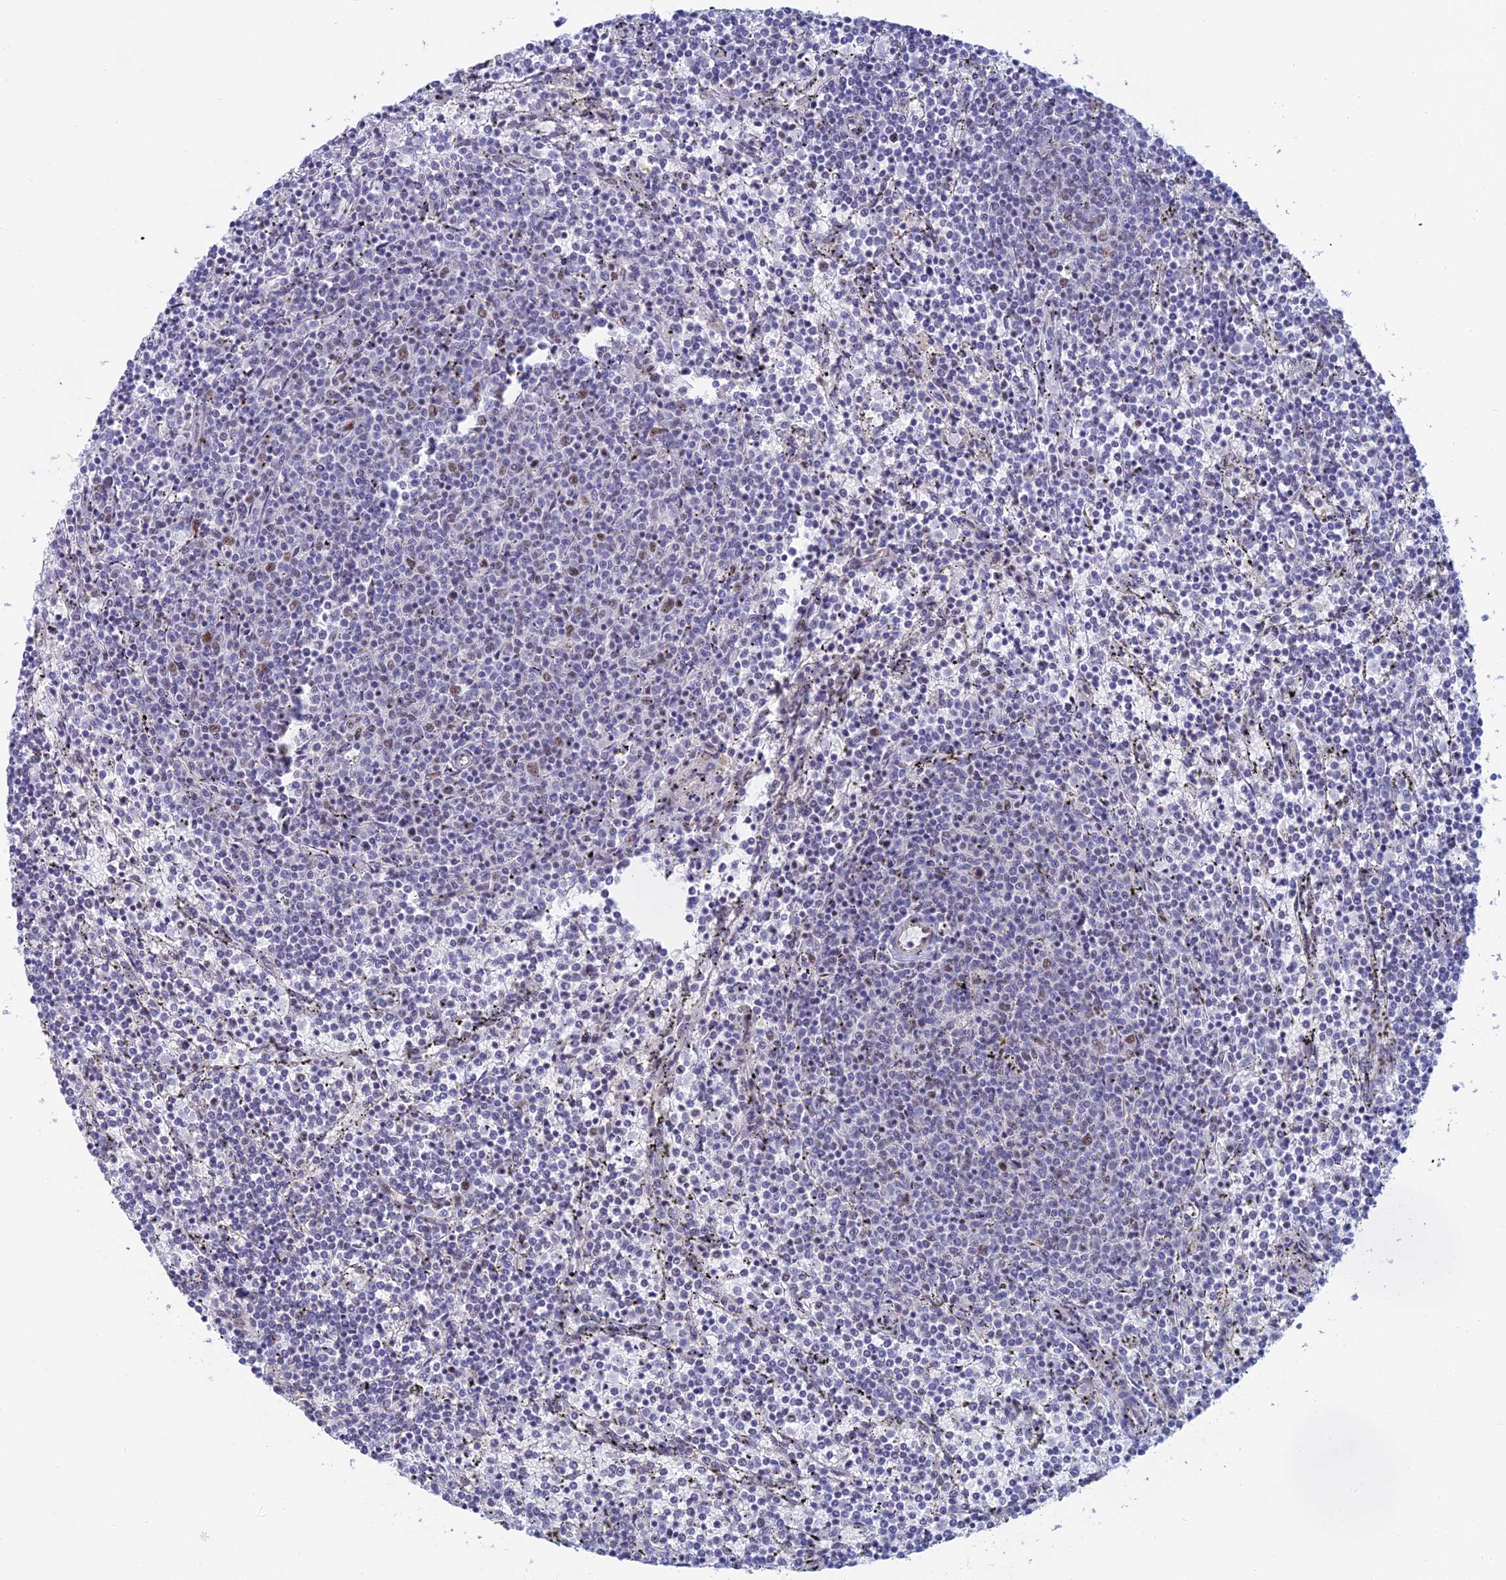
{"staining": {"intensity": "weak", "quantity": "<25%", "location": "nuclear"}, "tissue": "lymphoma", "cell_type": "Tumor cells", "image_type": "cancer", "snomed": [{"axis": "morphology", "description": "Malignant lymphoma, non-Hodgkin's type, Low grade"}, {"axis": "topography", "description": "Spleen"}], "caption": "Protein analysis of lymphoma exhibits no significant staining in tumor cells. (Stains: DAB (3,3'-diaminobenzidine) immunohistochemistry with hematoxylin counter stain, Microscopy: brightfield microscopy at high magnification).", "gene": "CFAP92", "patient": {"sex": "female", "age": 50}}